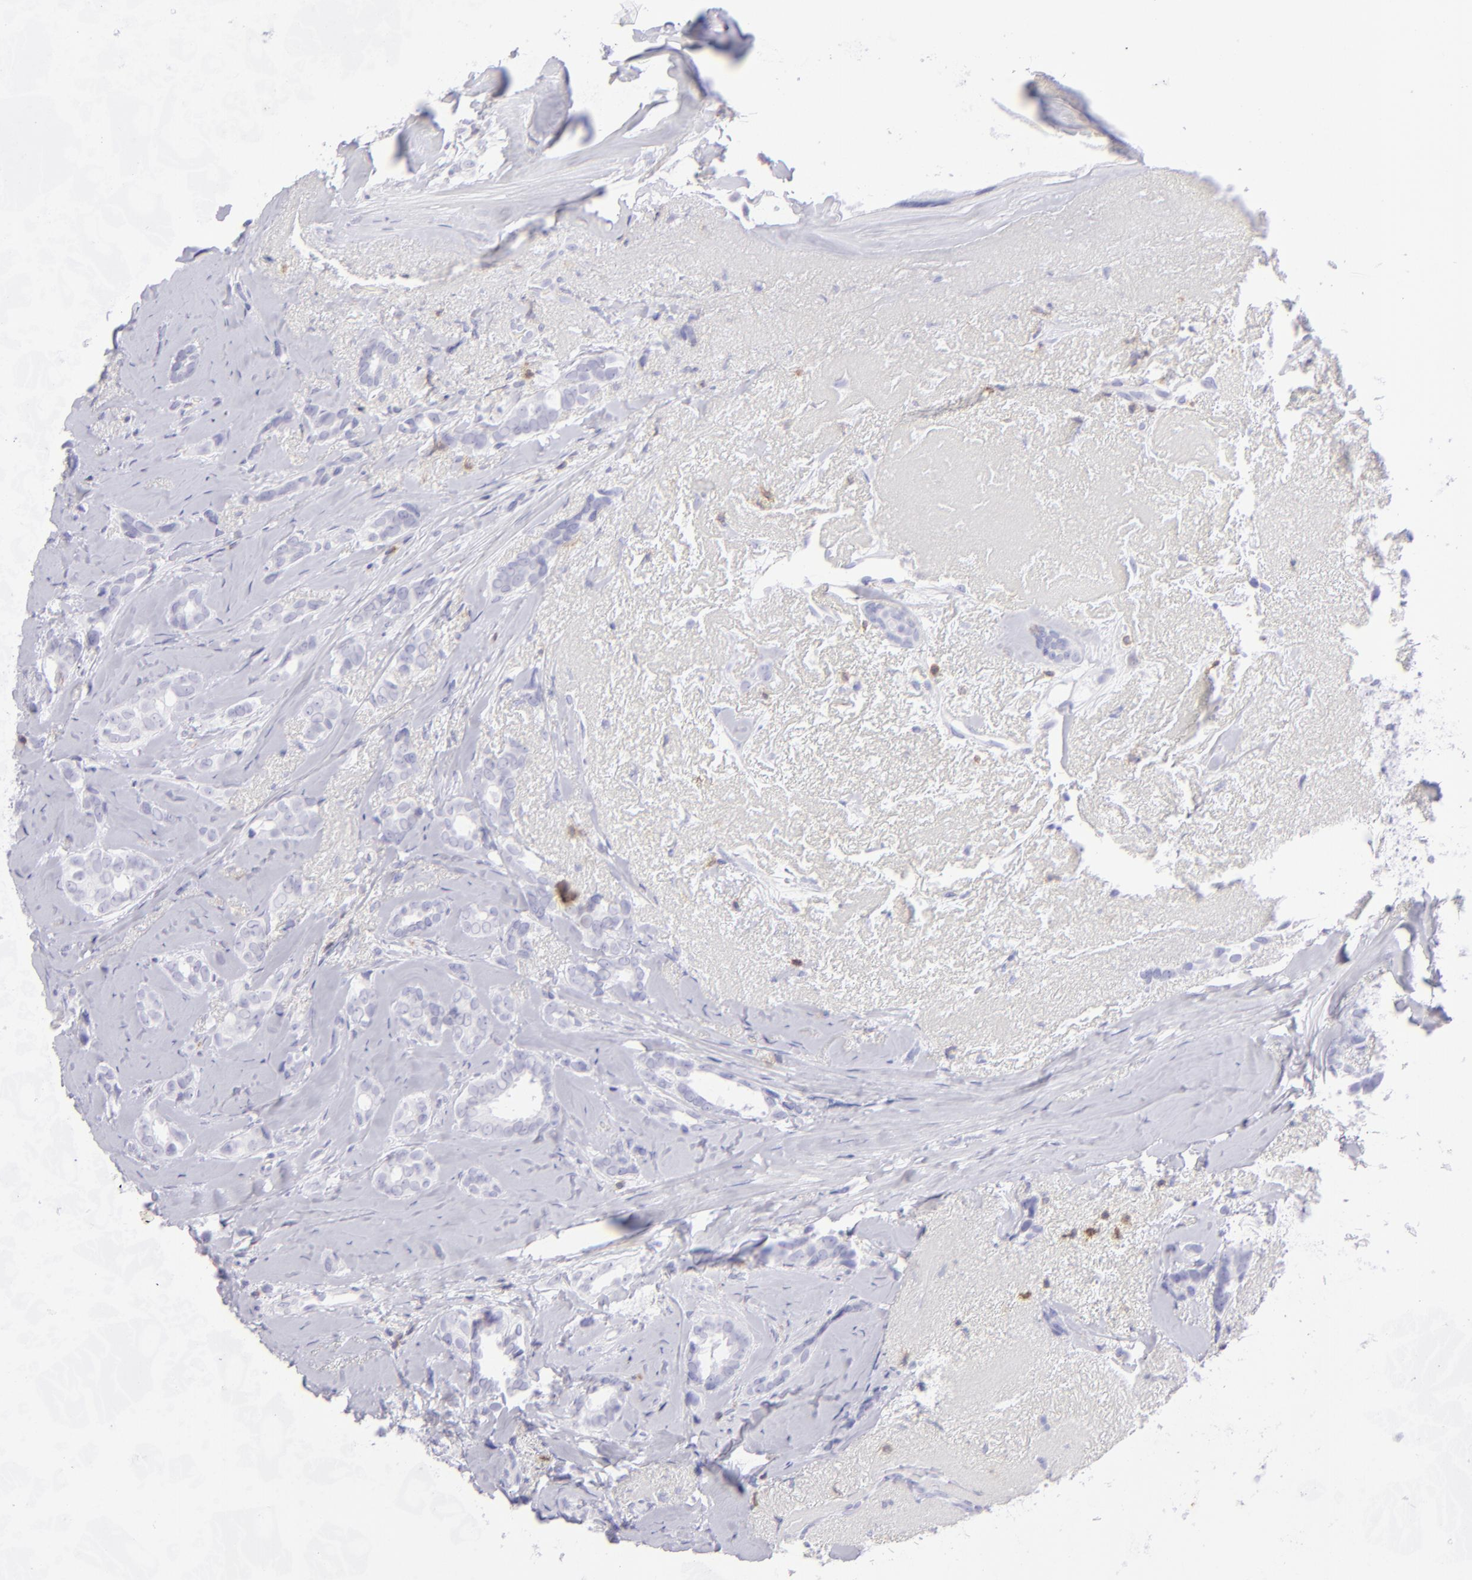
{"staining": {"intensity": "negative", "quantity": "none", "location": "none"}, "tissue": "breast cancer", "cell_type": "Tumor cells", "image_type": "cancer", "snomed": [{"axis": "morphology", "description": "Duct carcinoma"}, {"axis": "topography", "description": "Breast"}], "caption": "Immunohistochemistry of breast cancer displays no staining in tumor cells. (DAB immunohistochemistry with hematoxylin counter stain).", "gene": "CD69", "patient": {"sex": "female", "age": 54}}